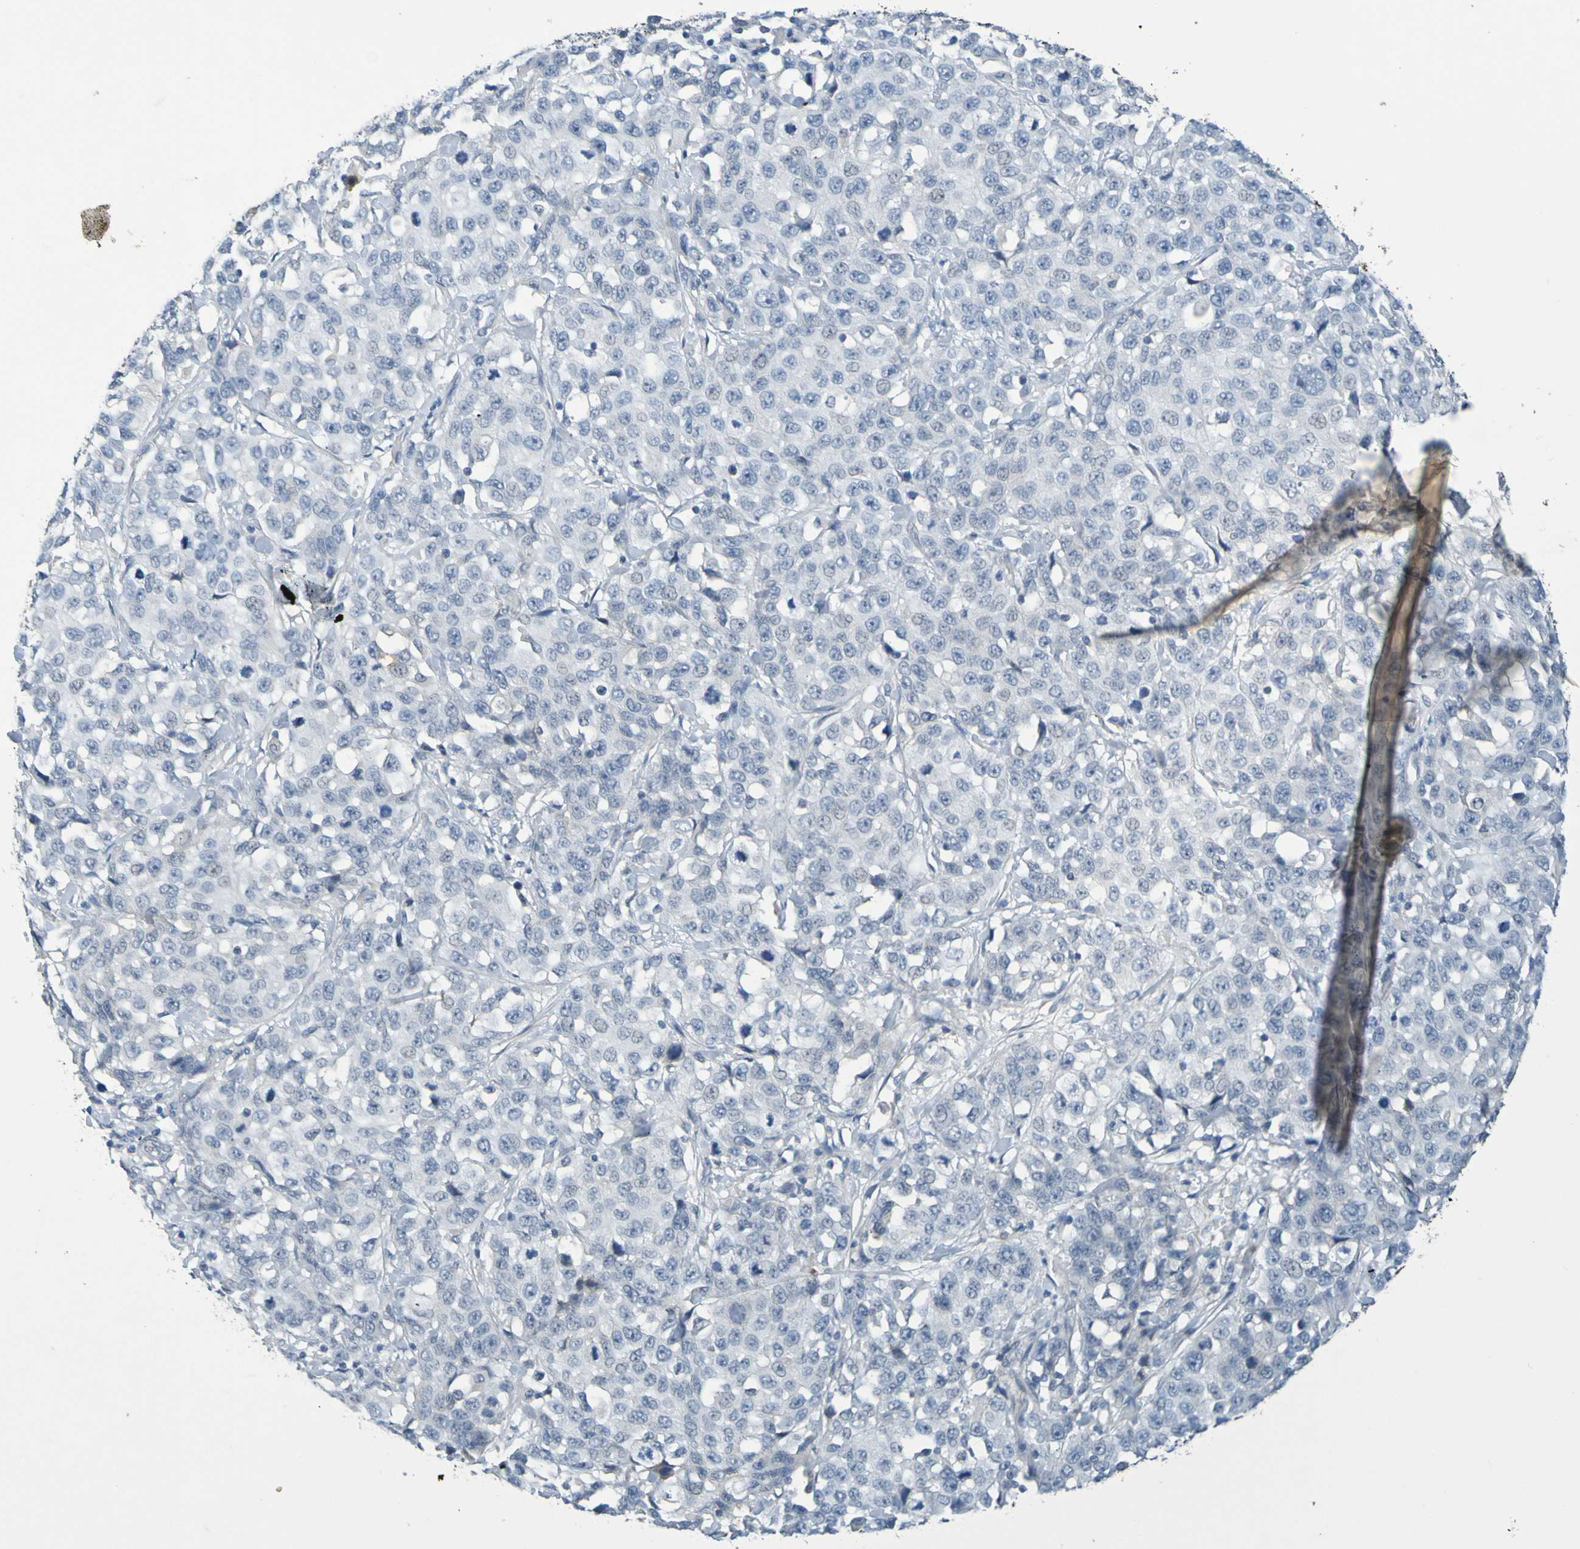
{"staining": {"intensity": "negative", "quantity": "none", "location": "none"}, "tissue": "stomach cancer", "cell_type": "Tumor cells", "image_type": "cancer", "snomed": [{"axis": "morphology", "description": "Normal tissue, NOS"}, {"axis": "morphology", "description": "Adenocarcinoma, NOS"}, {"axis": "topography", "description": "Stomach"}], "caption": "This micrograph is of stomach cancer (adenocarcinoma) stained with immunohistochemistry (IHC) to label a protein in brown with the nuclei are counter-stained blue. There is no expression in tumor cells. (Brightfield microscopy of DAB immunohistochemistry at high magnification).", "gene": "IL10", "patient": {"sex": "male", "age": 48}}